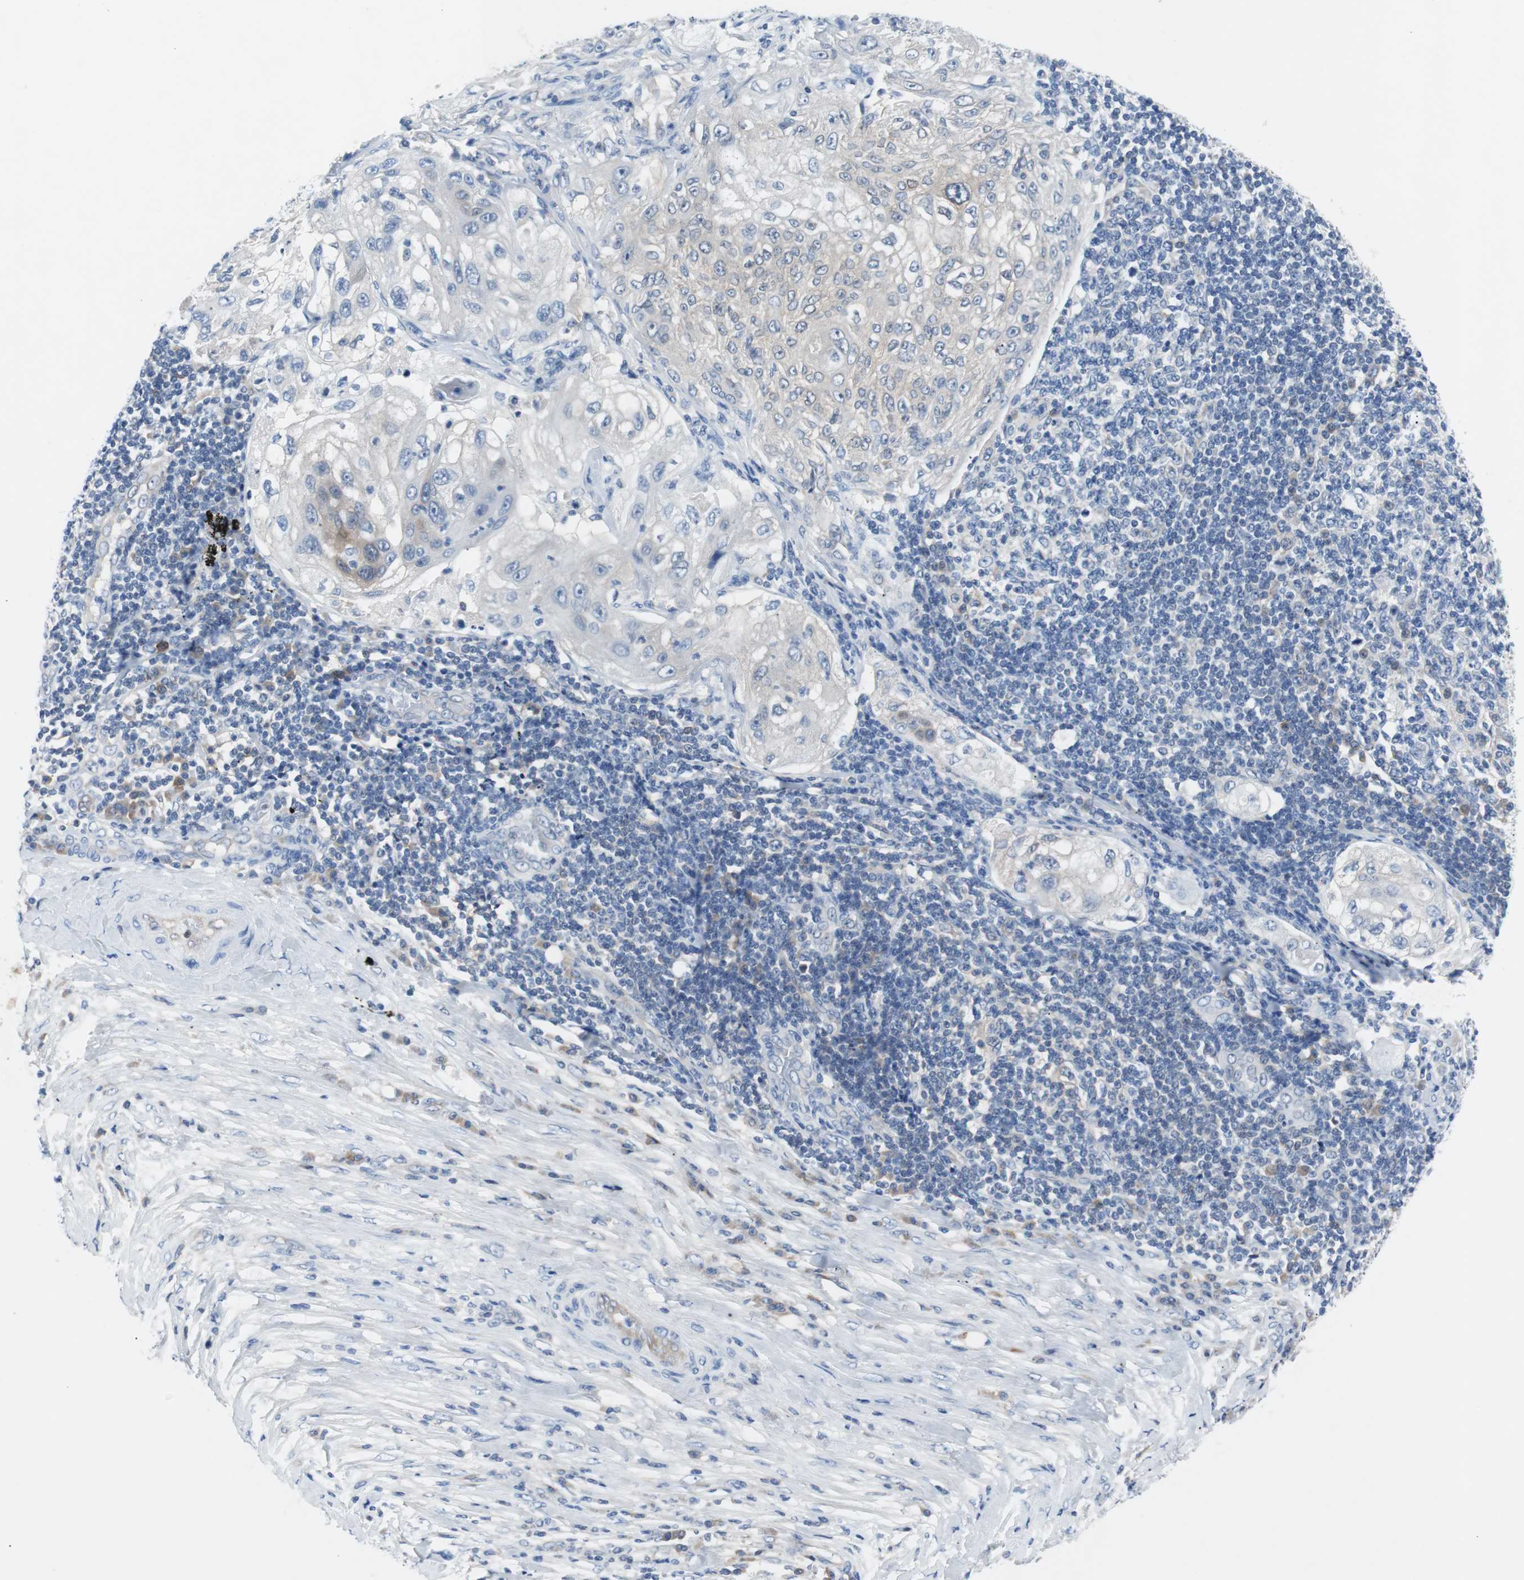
{"staining": {"intensity": "weak", "quantity": "25%-75%", "location": "cytoplasmic/membranous"}, "tissue": "lung cancer", "cell_type": "Tumor cells", "image_type": "cancer", "snomed": [{"axis": "morphology", "description": "Inflammation, NOS"}, {"axis": "morphology", "description": "Squamous cell carcinoma, NOS"}, {"axis": "topography", "description": "Lymph node"}, {"axis": "topography", "description": "Soft tissue"}, {"axis": "topography", "description": "Lung"}], "caption": "Immunohistochemistry photomicrograph of neoplastic tissue: human squamous cell carcinoma (lung) stained using immunohistochemistry demonstrates low levels of weak protein expression localized specifically in the cytoplasmic/membranous of tumor cells, appearing as a cytoplasmic/membranous brown color.", "gene": "EEF2K", "patient": {"sex": "male", "age": 66}}